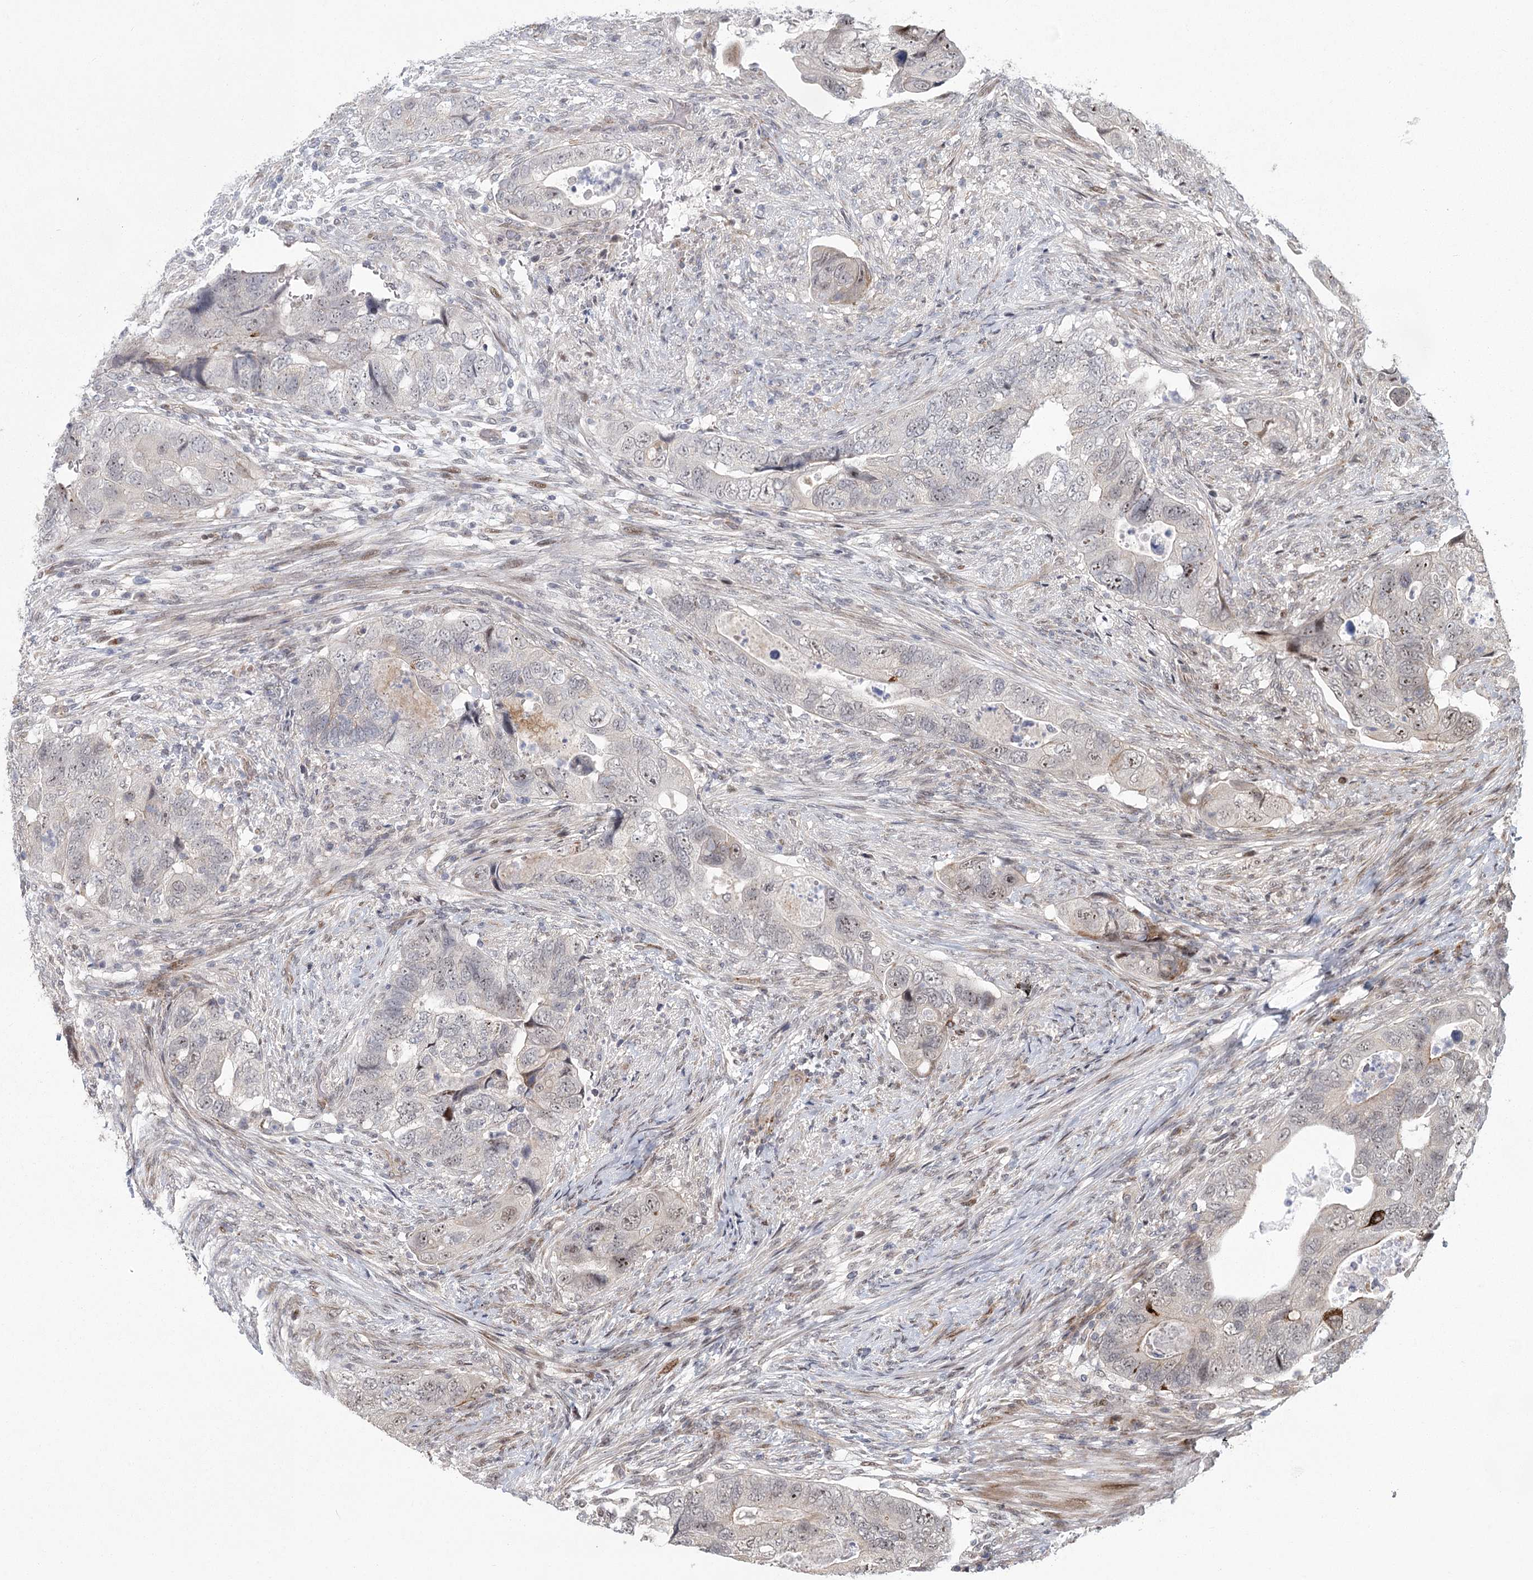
{"staining": {"intensity": "weak", "quantity": "25%-75%", "location": "nuclear"}, "tissue": "colorectal cancer", "cell_type": "Tumor cells", "image_type": "cancer", "snomed": [{"axis": "morphology", "description": "Adenocarcinoma, NOS"}, {"axis": "topography", "description": "Rectum"}], "caption": "Colorectal cancer (adenocarcinoma) stained with immunohistochemistry exhibits weak nuclear staining in about 25%-75% of tumor cells.", "gene": "PARM1", "patient": {"sex": "male", "age": 63}}